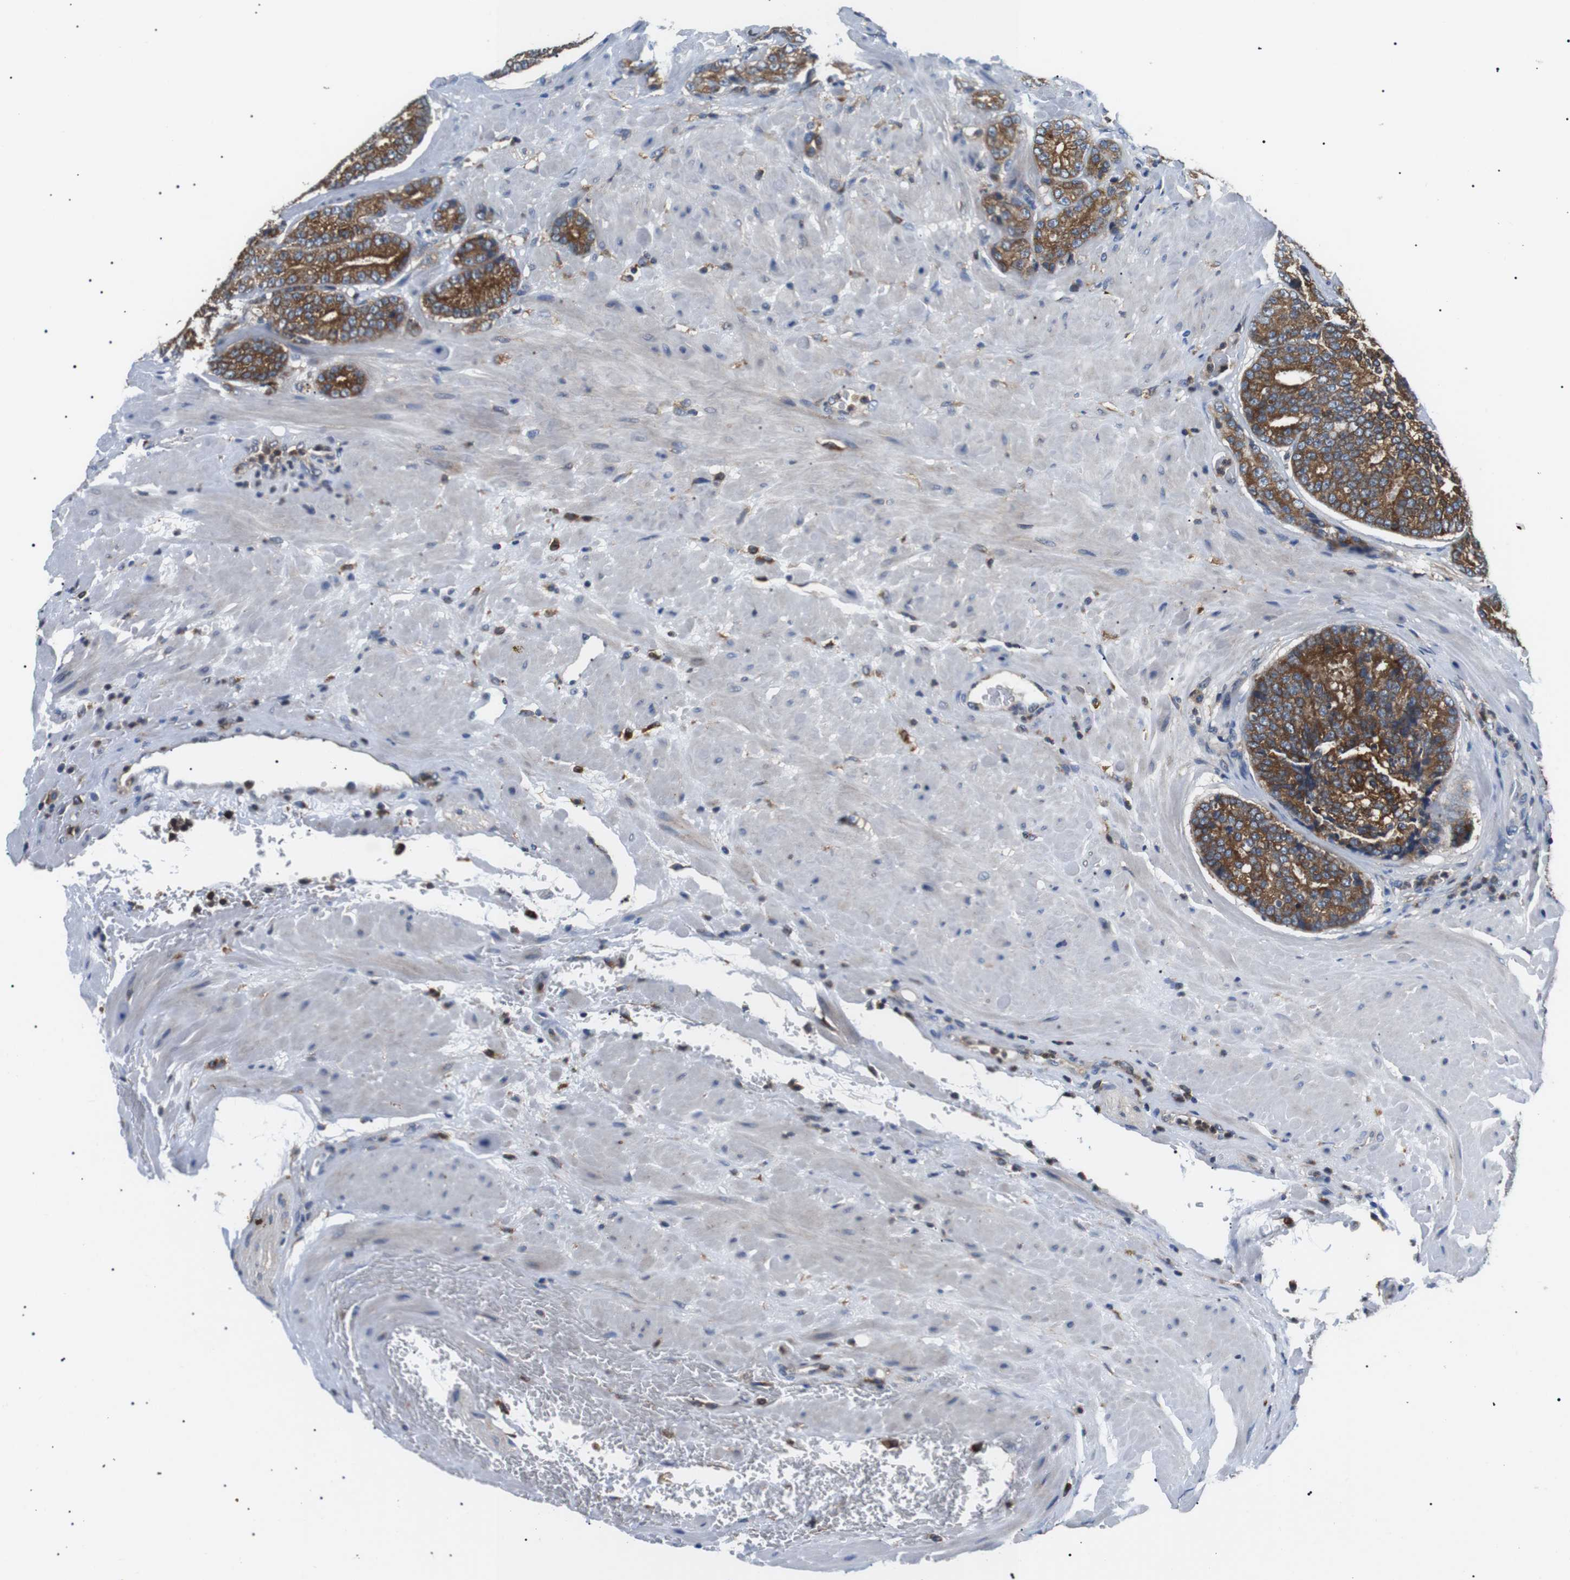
{"staining": {"intensity": "strong", "quantity": "25%-75%", "location": "cytoplasmic/membranous"}, "tissue": "prostate cancer", "cell_type": "Tumor cells", "image_type": "cancer", "snomed": [{"axis": "morphology", "description": "Adenocarcinoma, High grade"}, {"axis": "topography", "description": "Prostate"}], "caption": "A micrograph of human high-grade adenocarcinoma (prostate) stained for a protein demonstrates strong cytoplasmic/membranous brown staining in tumor cells. The protein is stained brown, and the nuclei are stained in blue (DAB (3,3'-diaminobenzidine) IHC with brightfield microscopy, high magnification).", "gene": "RAB9A", "patient": {"sex": "male", "age": 61}}